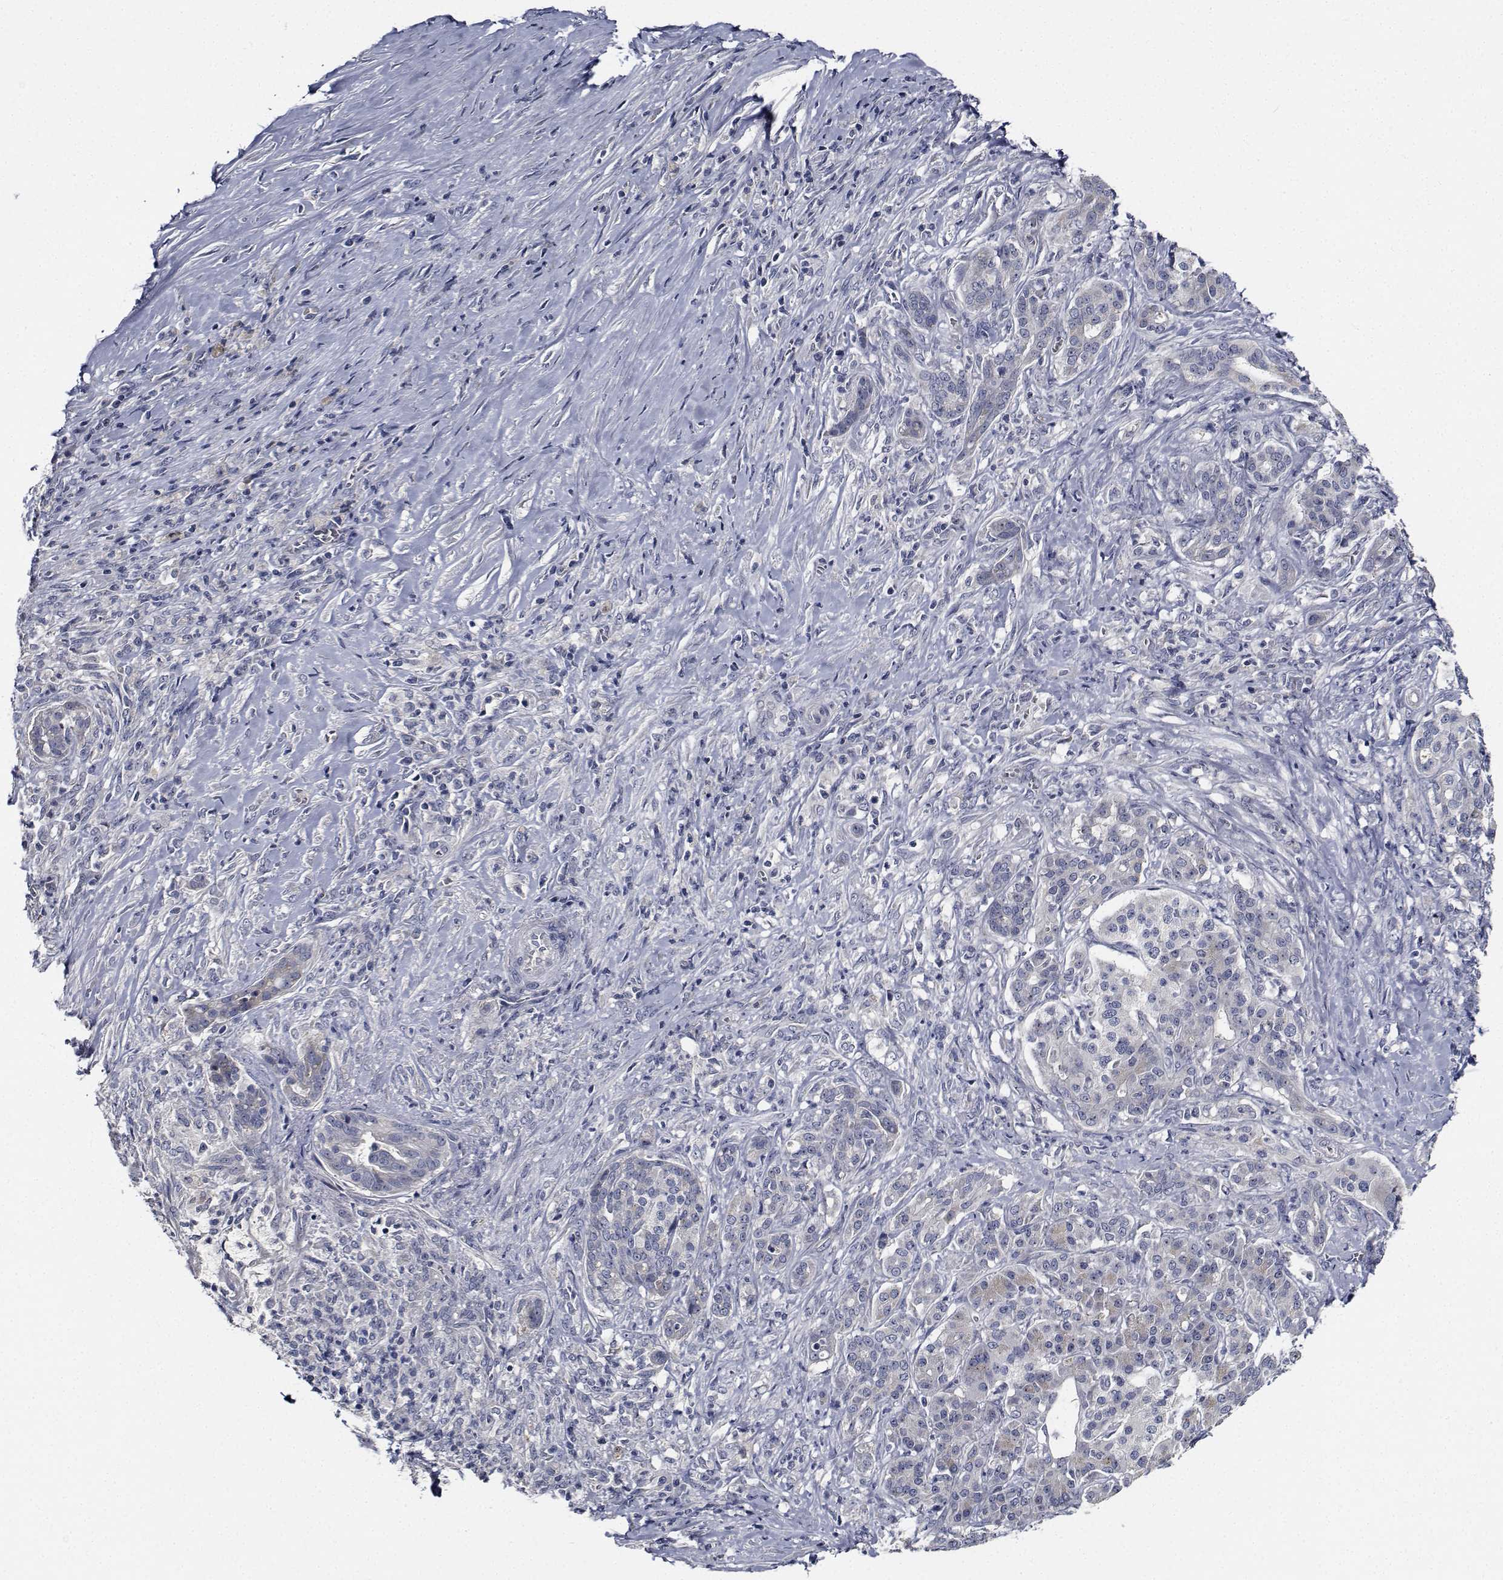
{"staining": {"intensity": "negative", "quantity": "none", "location": "none"}, "tissue": "pancreatic cancer", "cell_type": "Tumor cells", "image_type": "cancer", "snomed": [{"axis": "morphology", "description": "Normal tissue, NOS"}, {"axis": "morphology", "description": "Inflammation, NOS"}, {"axis": "morphology", "description": "Adenocarcinoma, NOS"}, {"axis": "topography", "description": "Pancreas"}], "caption": "IHC micrograph of neoplastic tissue: pancreatic cancer (adenocarcinoma) stained with DAB (3,3'-diaminobenzidine) demonstrates no significant protein positivity in tumor cells.", "gene": "NVL", "patient": {"sex": "male", "age": 57}}